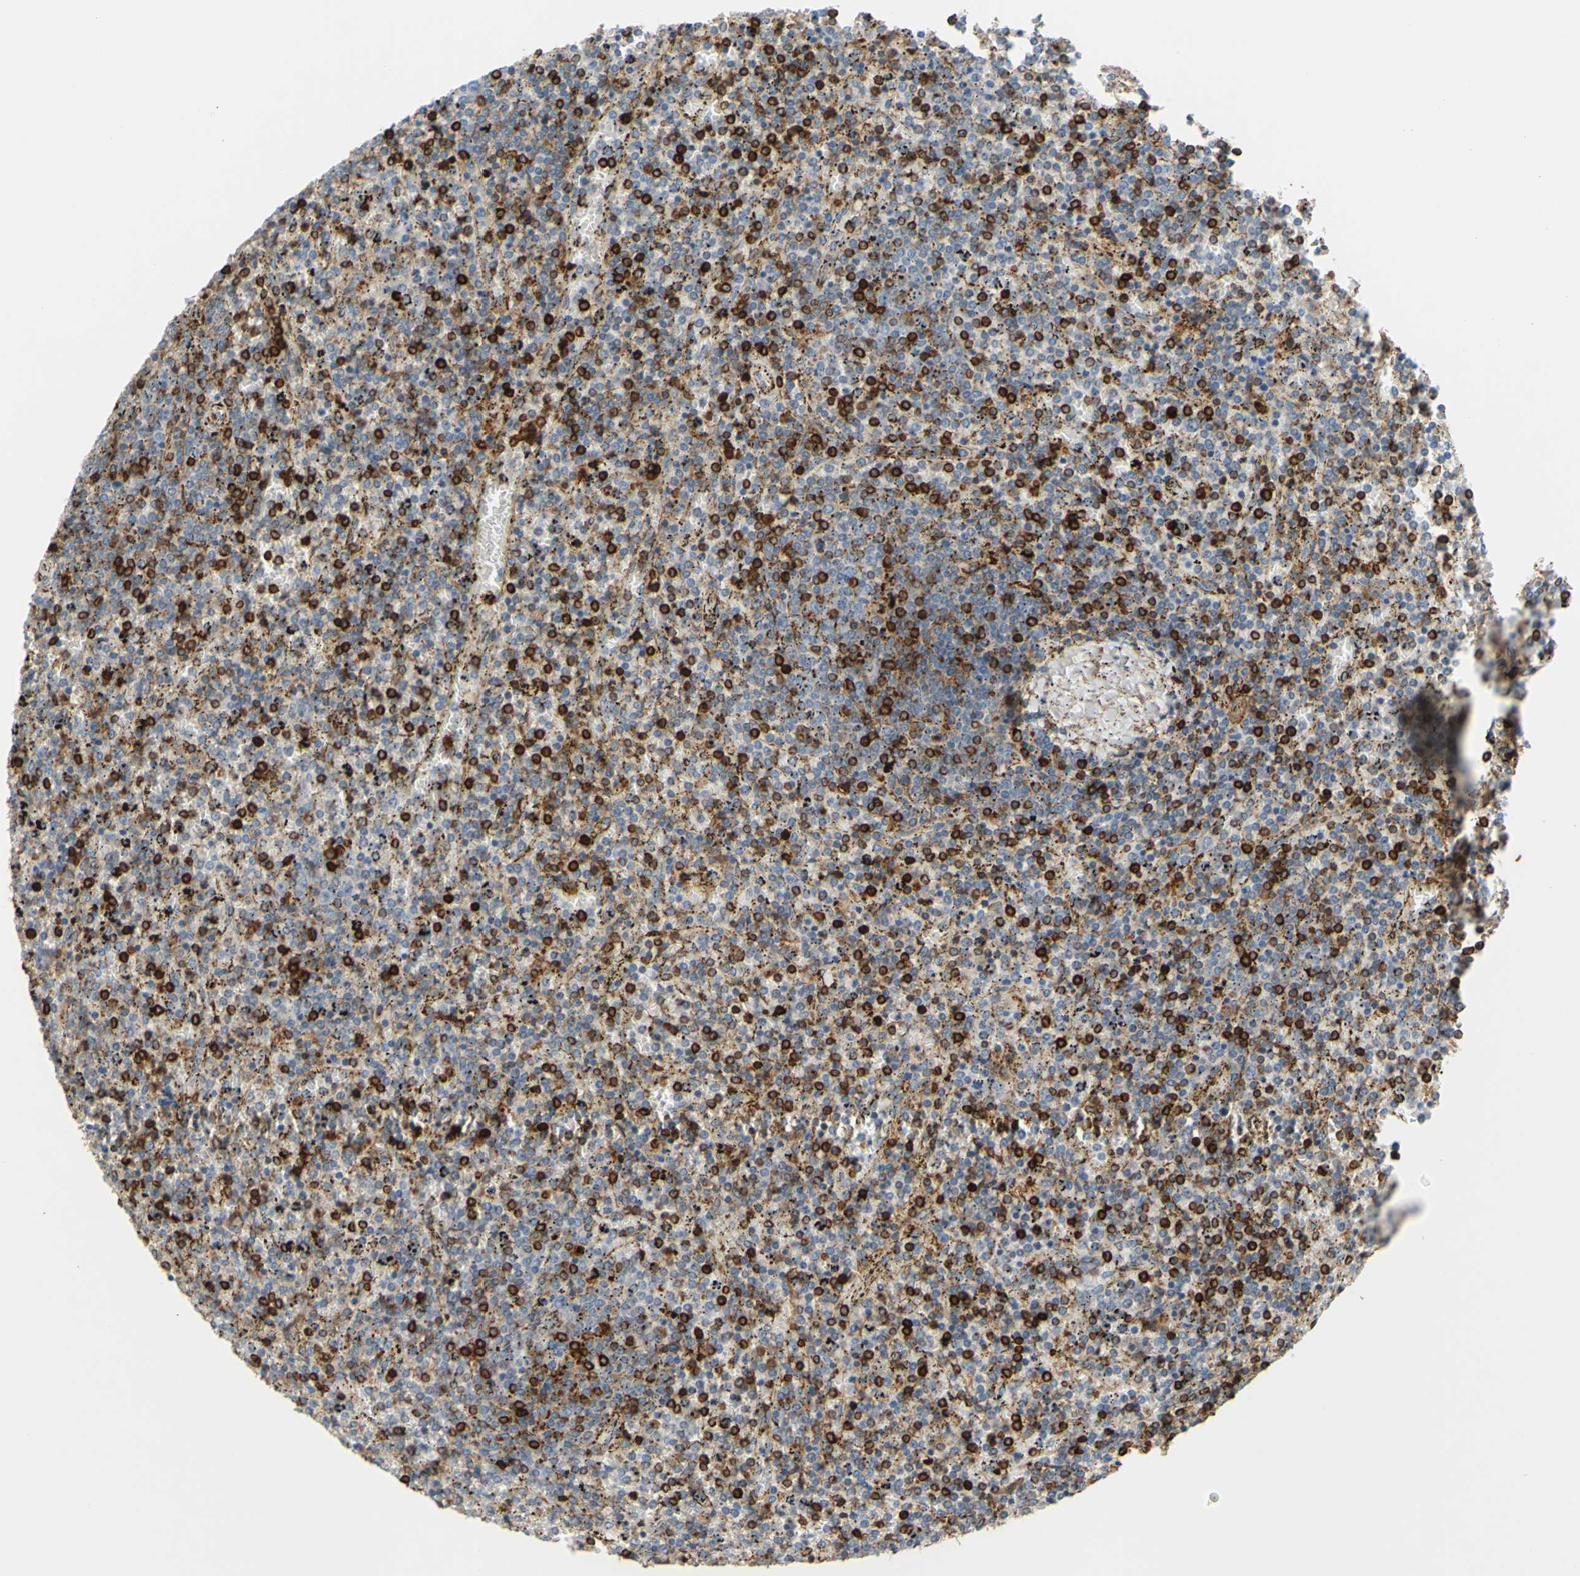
{"staining": {"intensity": "strong", "quantity": "<25%", "location": "cytoplasmic/membranous"}, "tissue": "lymphoma", "cell_type": "Tumor cells", "image_type": "cancer", "snomed": [{"axis": "morphology", "description": "Malignant lymphoma, non-Hodgkin's type, Low grade"}, {"axis": "topography", "description": "Spleen"}], "caption": "Immunohistochemistry (IHC) of lymphoma shows medium levels of strong cytoplasmic/membranous expression in about <25% of tumor cells.", "gene": "POR", "patient": {"sex": "female", "age": 77}}